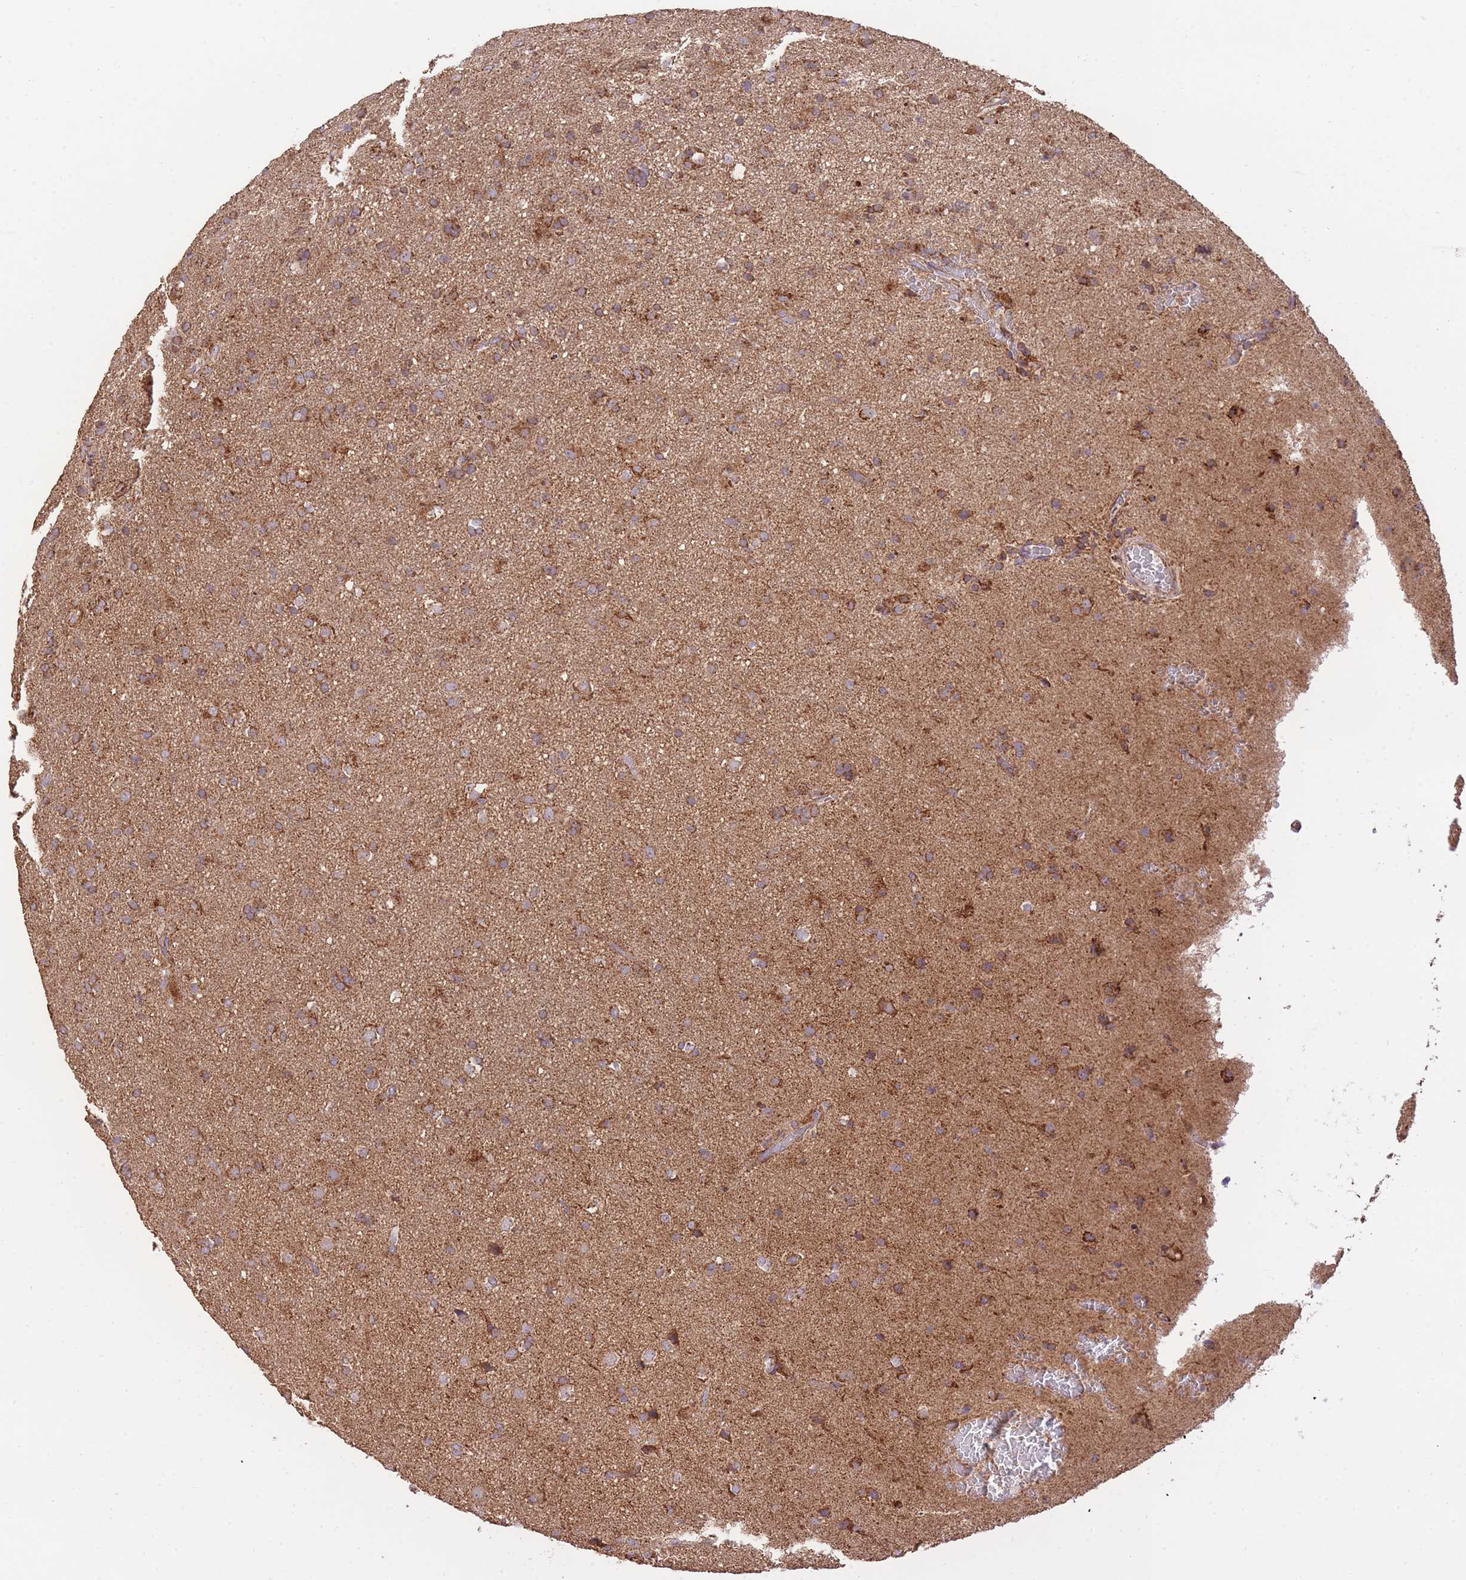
{"staining": {"intensity": "strong", "quantity": ">75%", "location": "cytoplasmic/membranous"}, "tissue": "glioma", "cell_type": "Tumor cells", "image_type": "cancer", "snomed": [{"axis": "morphology", "description": "Glioma, malignant, Low grade"}, {"axis": "topography", "description": "Brain"}], "caption": "IHC of low-grade glioma (malignant) shows high levels of strong cytoplasmic/membranous expression in approximately >75% of tumor cells.", "gene": "PREP", "patient": {"sex": "male", "age": 65}}